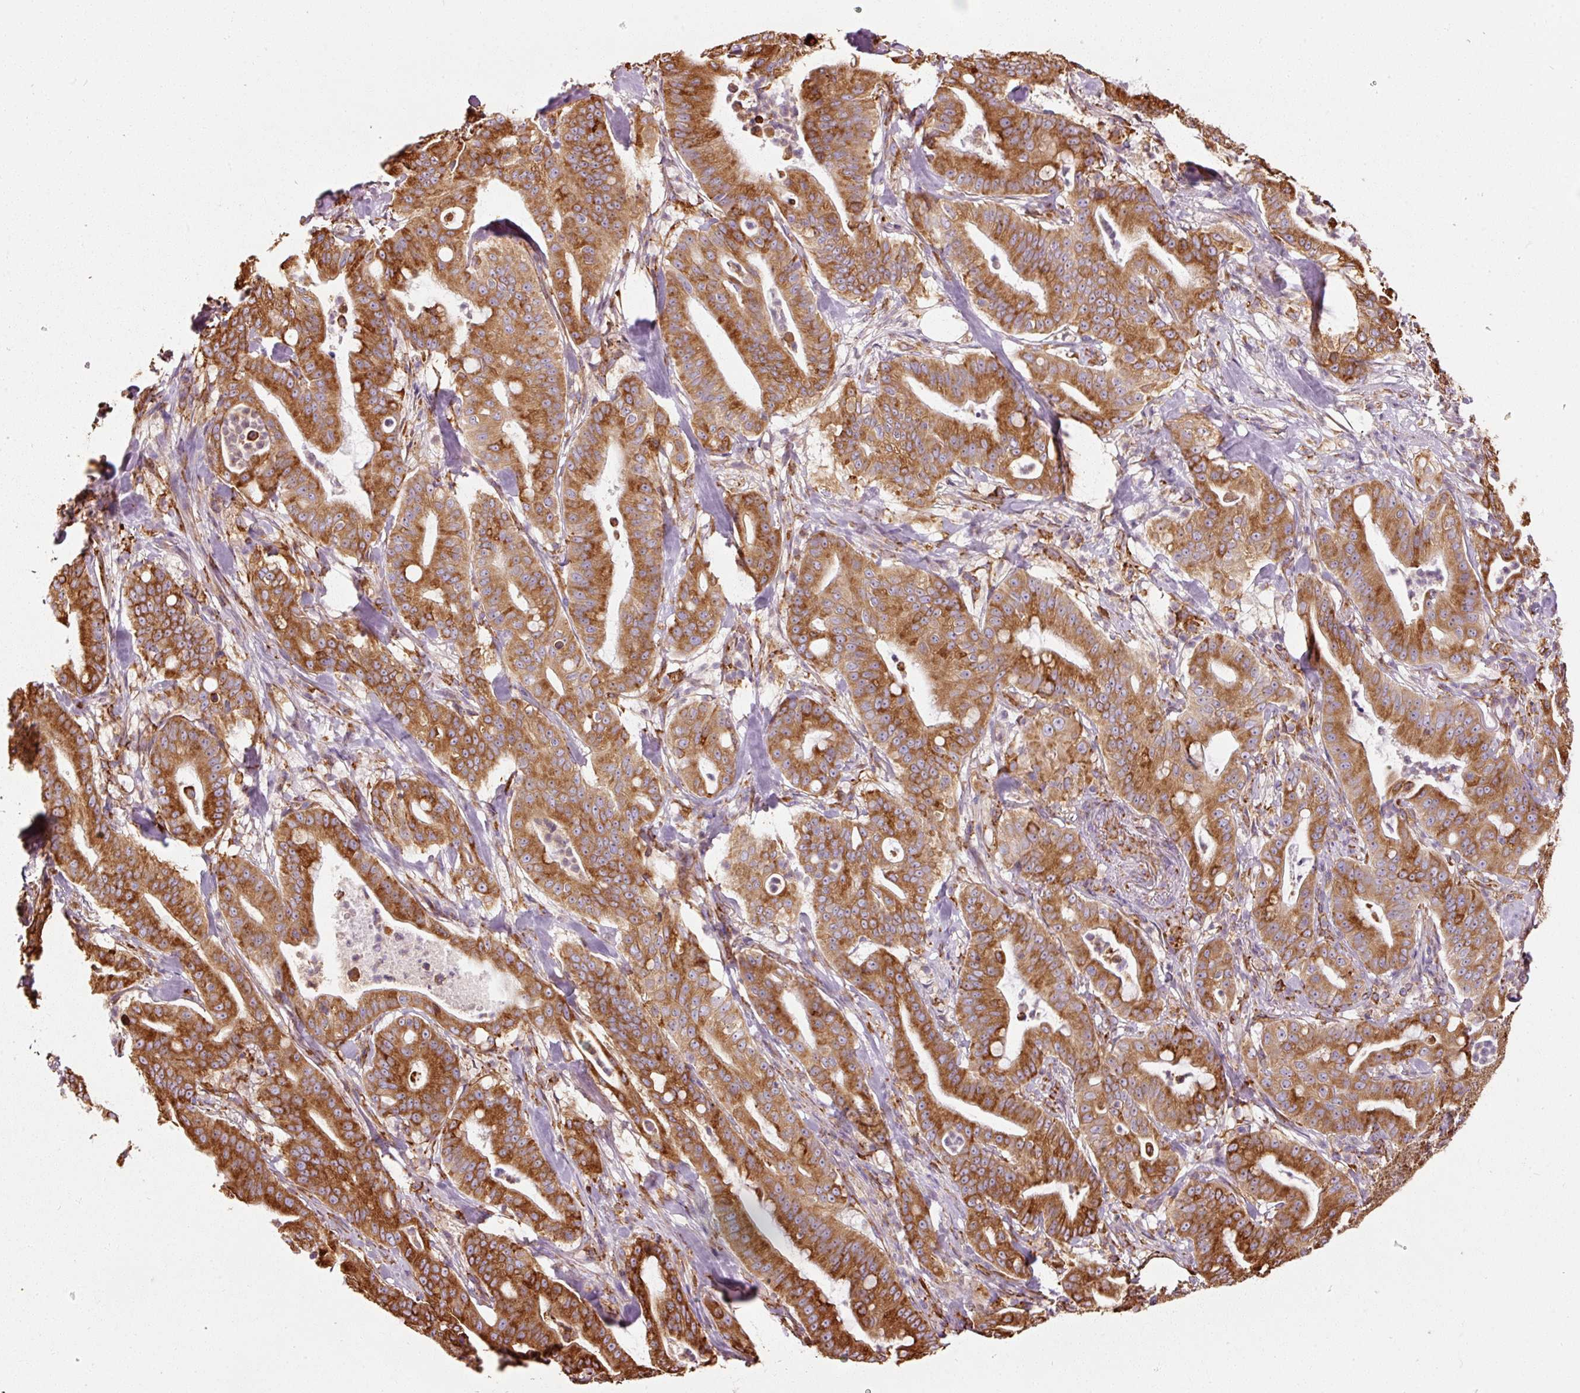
{"staining": {"intensity": "strong", "quantity": ">75%", "location": "cytoplasmic/membranous"}, "tissue": "pancreatic cancer", "cell_type": "Tumor cells", "image_type": "cancer", "snomed": [{"axis": "morphology", "description": "Adenocarcinoma, NOS"}, {"axis": "topography", "description": "Pancreas"}], "caption": "High-magnification brightfield microscopy of pancreatic cancer stained with DAB (brown) and counterstained with hematoxylin (blue). tumor cells exhibit strong cytoplasmic/membranous positivity is present in approximately>75% of cells.", "gene": "KLC1", "patient": {"sex": "male", "age": 71}}